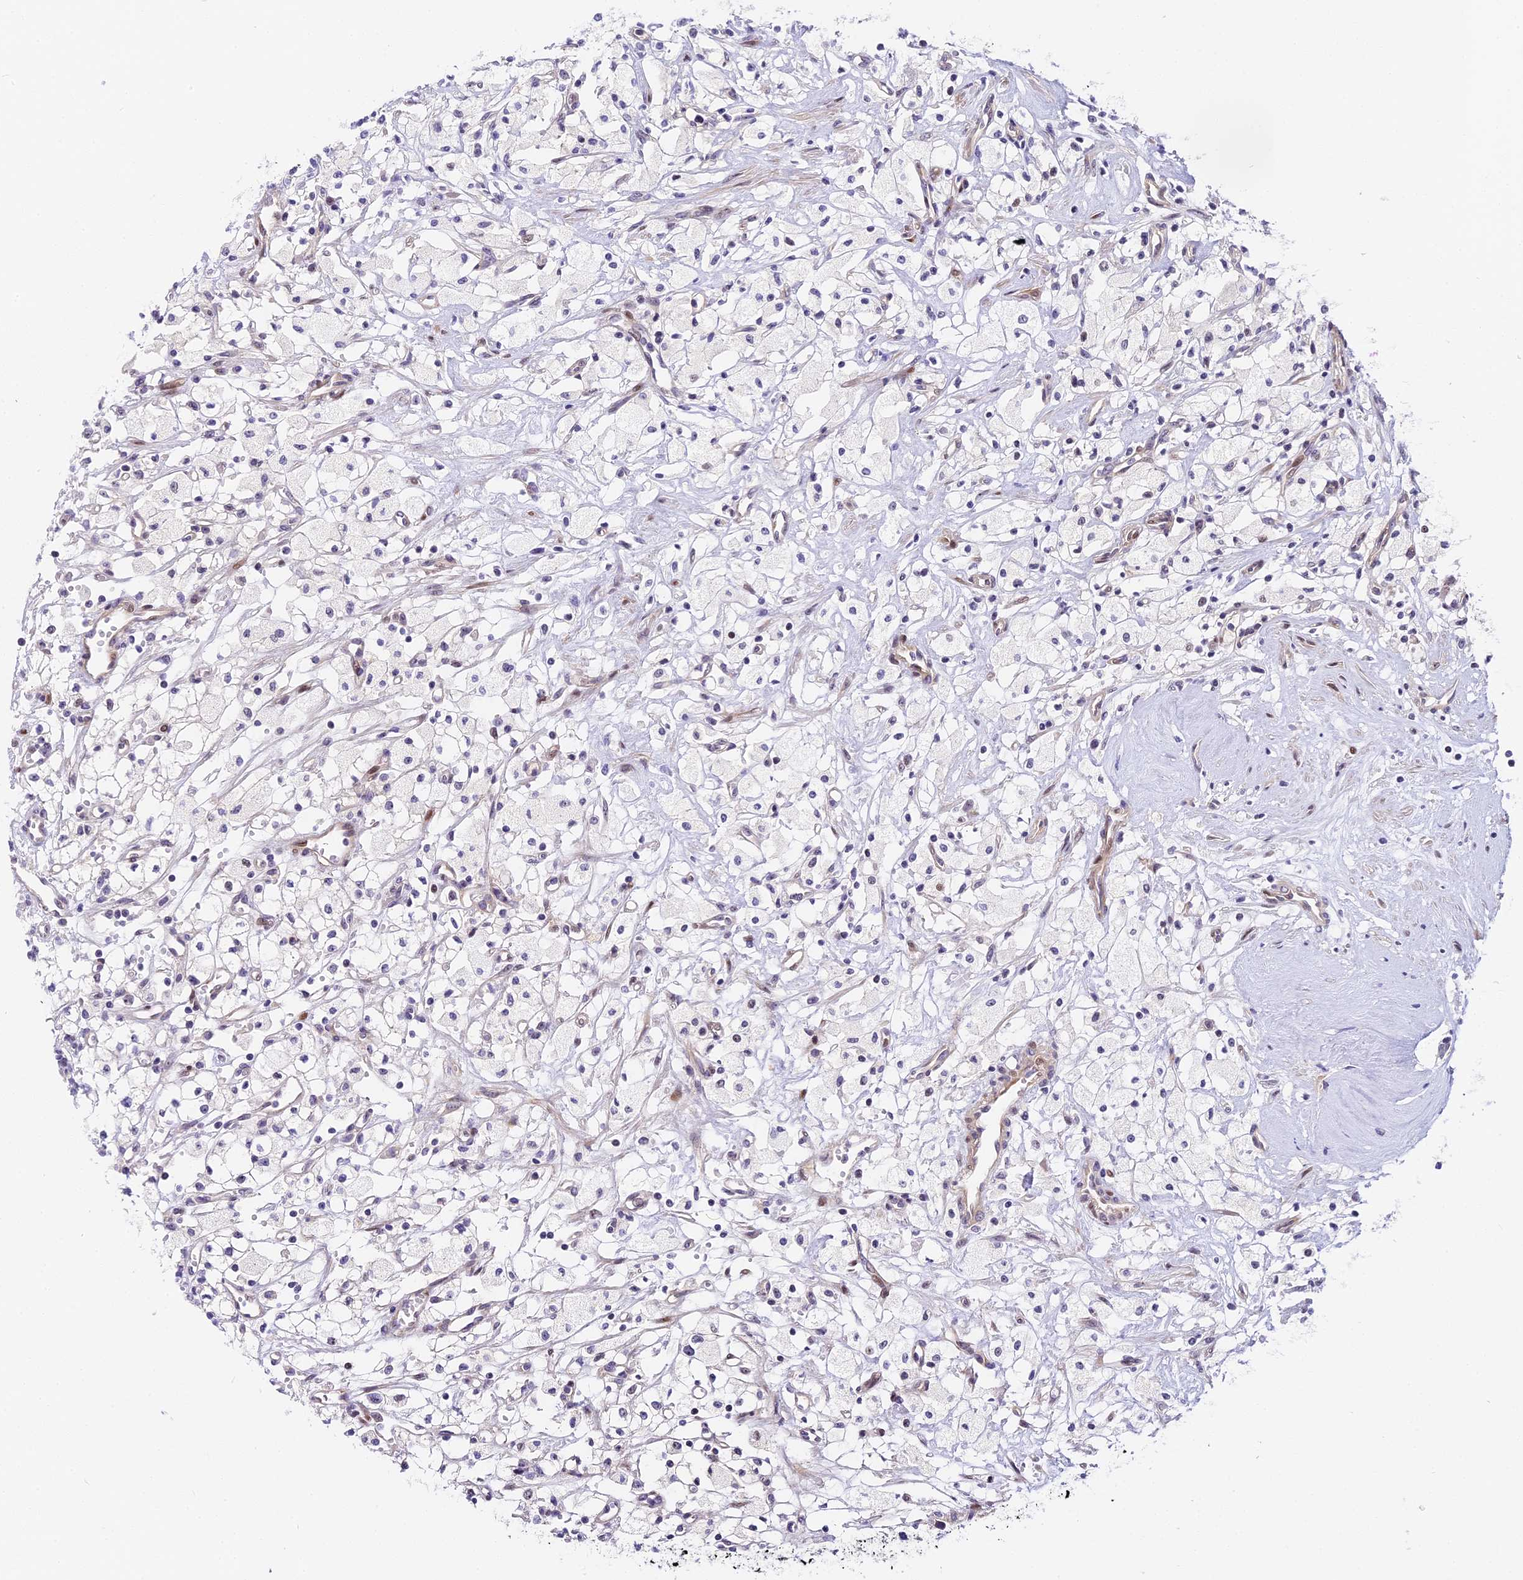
{"staining": {"intensity": "negative", "quantity": "none", "location": "none"}, "tissue": "renal cancer", "cell_type": "Tumor cells", "image_type": "cancer", "snomed": [{"axis": "morphology", "description": "Adenocarcinoma, NOS"}, {"axis": "topography", "description": "Kidney"}], "caption": "This is an immunohistochemistry micrograph of human renal cancer (adenocarcinoma). There is no expression in tumor cells.", "gene": "MIDN", "patient": {"sex": "male", "age": 59}}